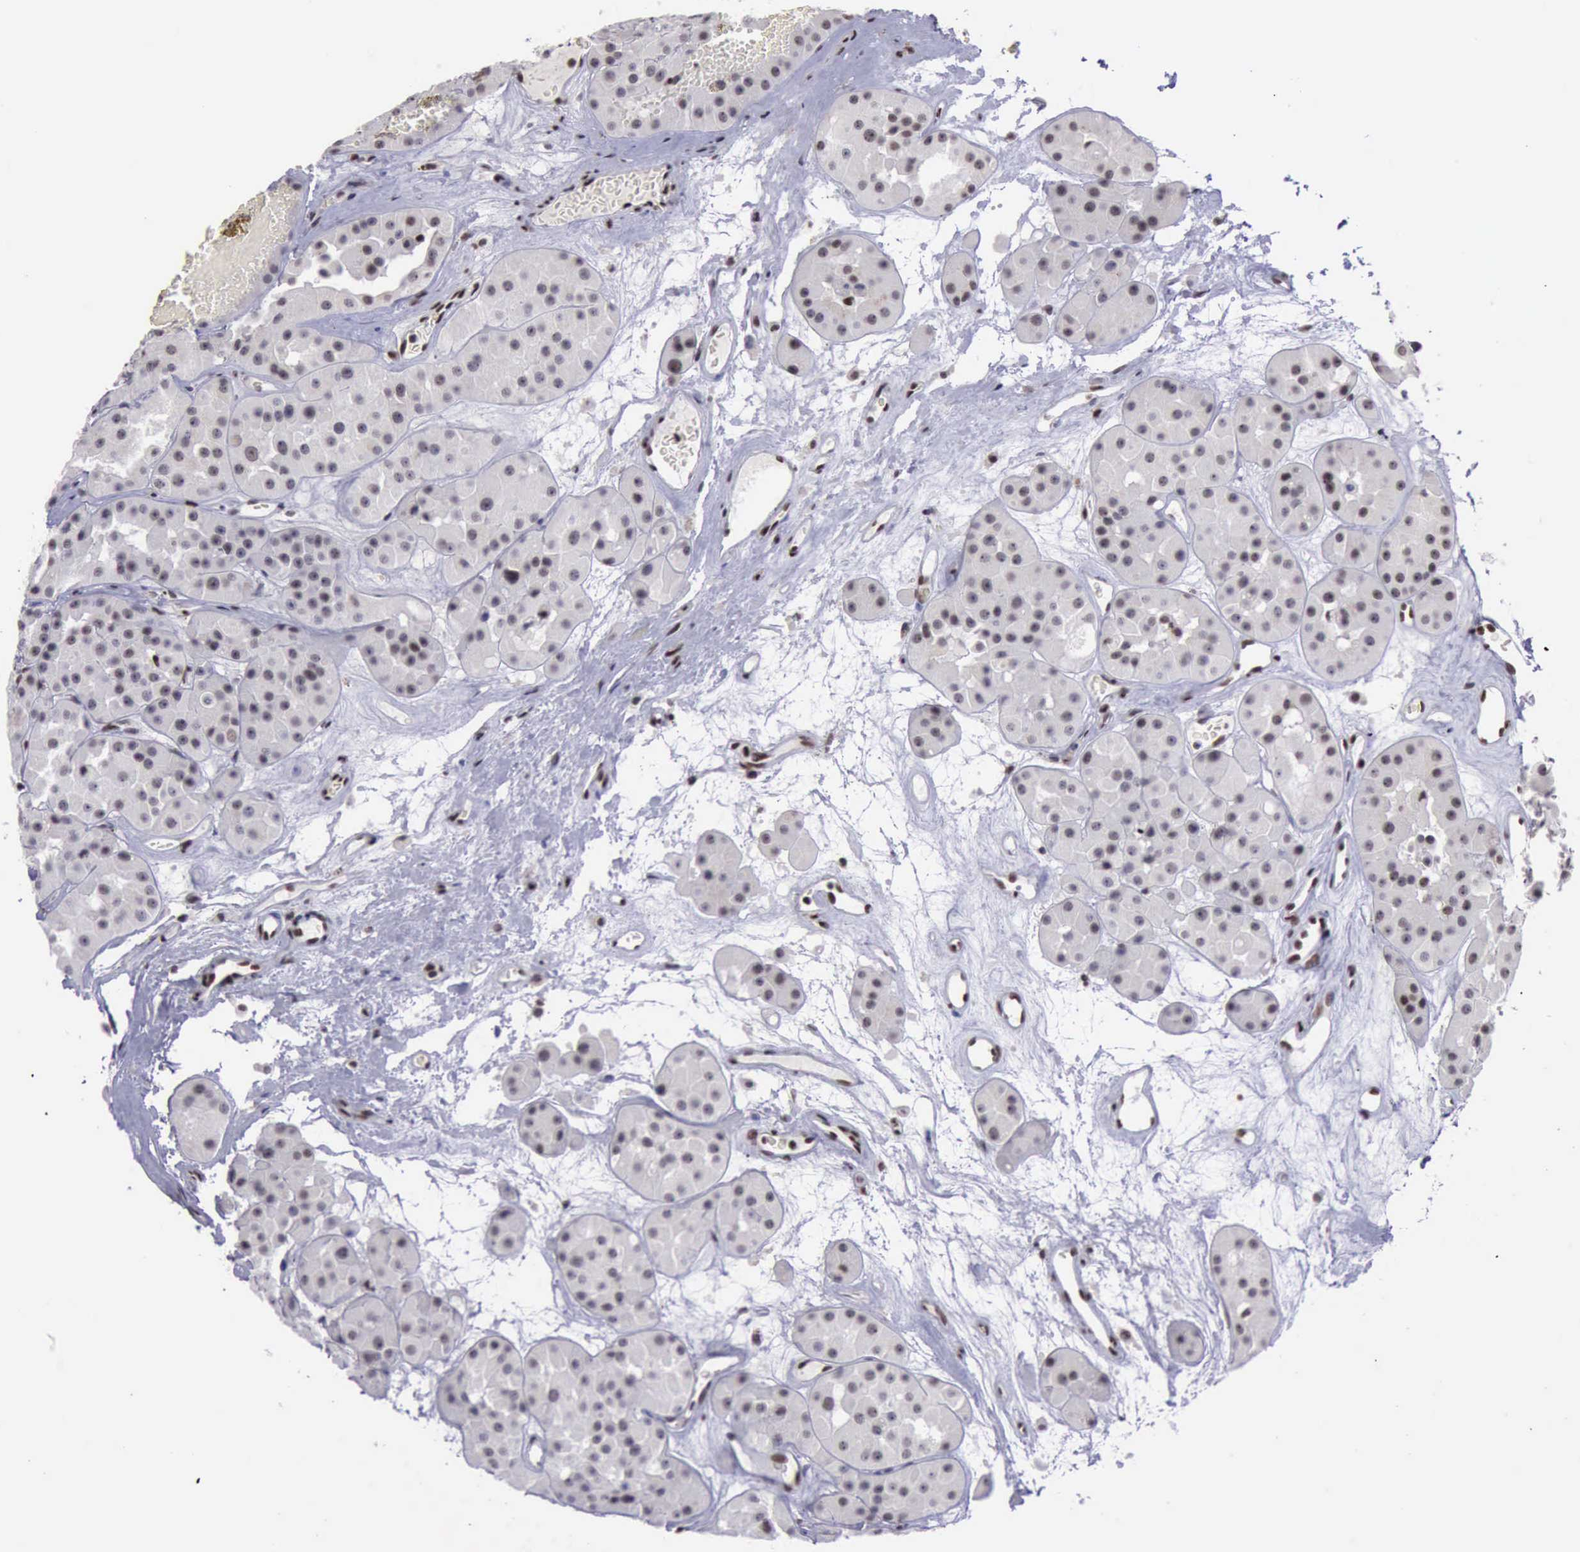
{"staining": {"intensity": "weak", "quantity": "25%-75%", "location": "nuclear"}, "tissue": "renal cancer", "cell_type": "Tumor cells", "image_type": "cancer", "snomed": [{"axis": "morphology", "description": "Adenocarcinoma, uncertain malignant potential"}, {"axis": "topography", "description": "Kidney"}], "caption": "Immunohistochemical staining of adenocarcinoma,  uncertain malignant potential (renal) shows low levels of weak nuclear staining in about 25%-75% of tumor cells.", "gene": "YY1", "patient": {"sex": "male", "age": 63}}